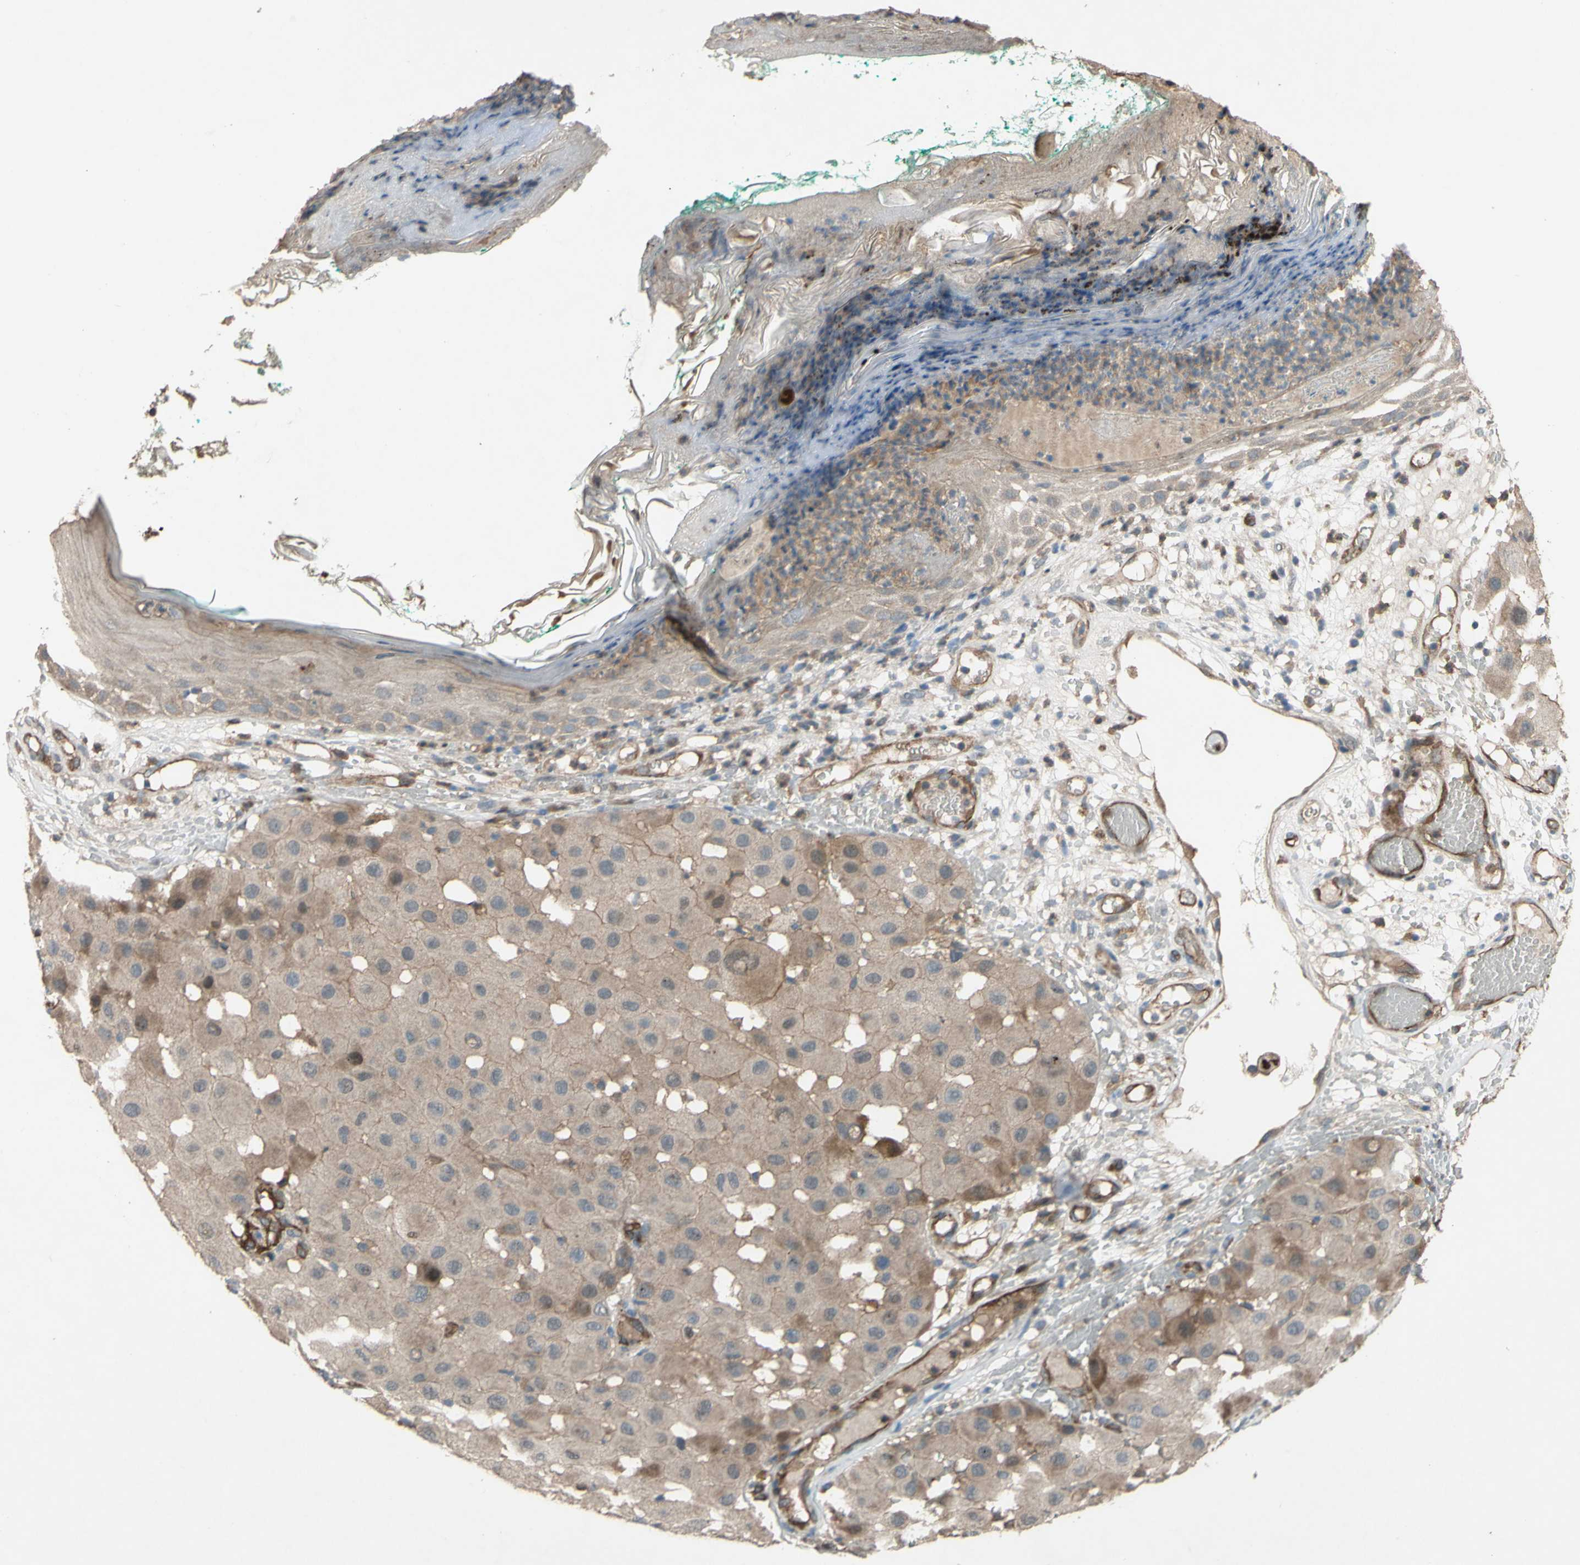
{"staining": {"intensity": "moderate", "quantity": ">75%", "location": "cytoplasmic/membranous"}, "tissue": "melanoma", "cell_type": "Tumor cells", "image_type": "cancer", "snomed": [{"axis": "morphology", "description": "Malignant melanoma, NOS"}, {"axis": "topography", "description": "Skin"}], "caption": "Immunohistochemical staining of human malignant melanoma demonstrates medium levels of moderate cytoplasmic/membranous positivity in approximately >75% of tumor cells.", "gene": "SHROOM4", "patient": {"sex": "female", "age": 81}}